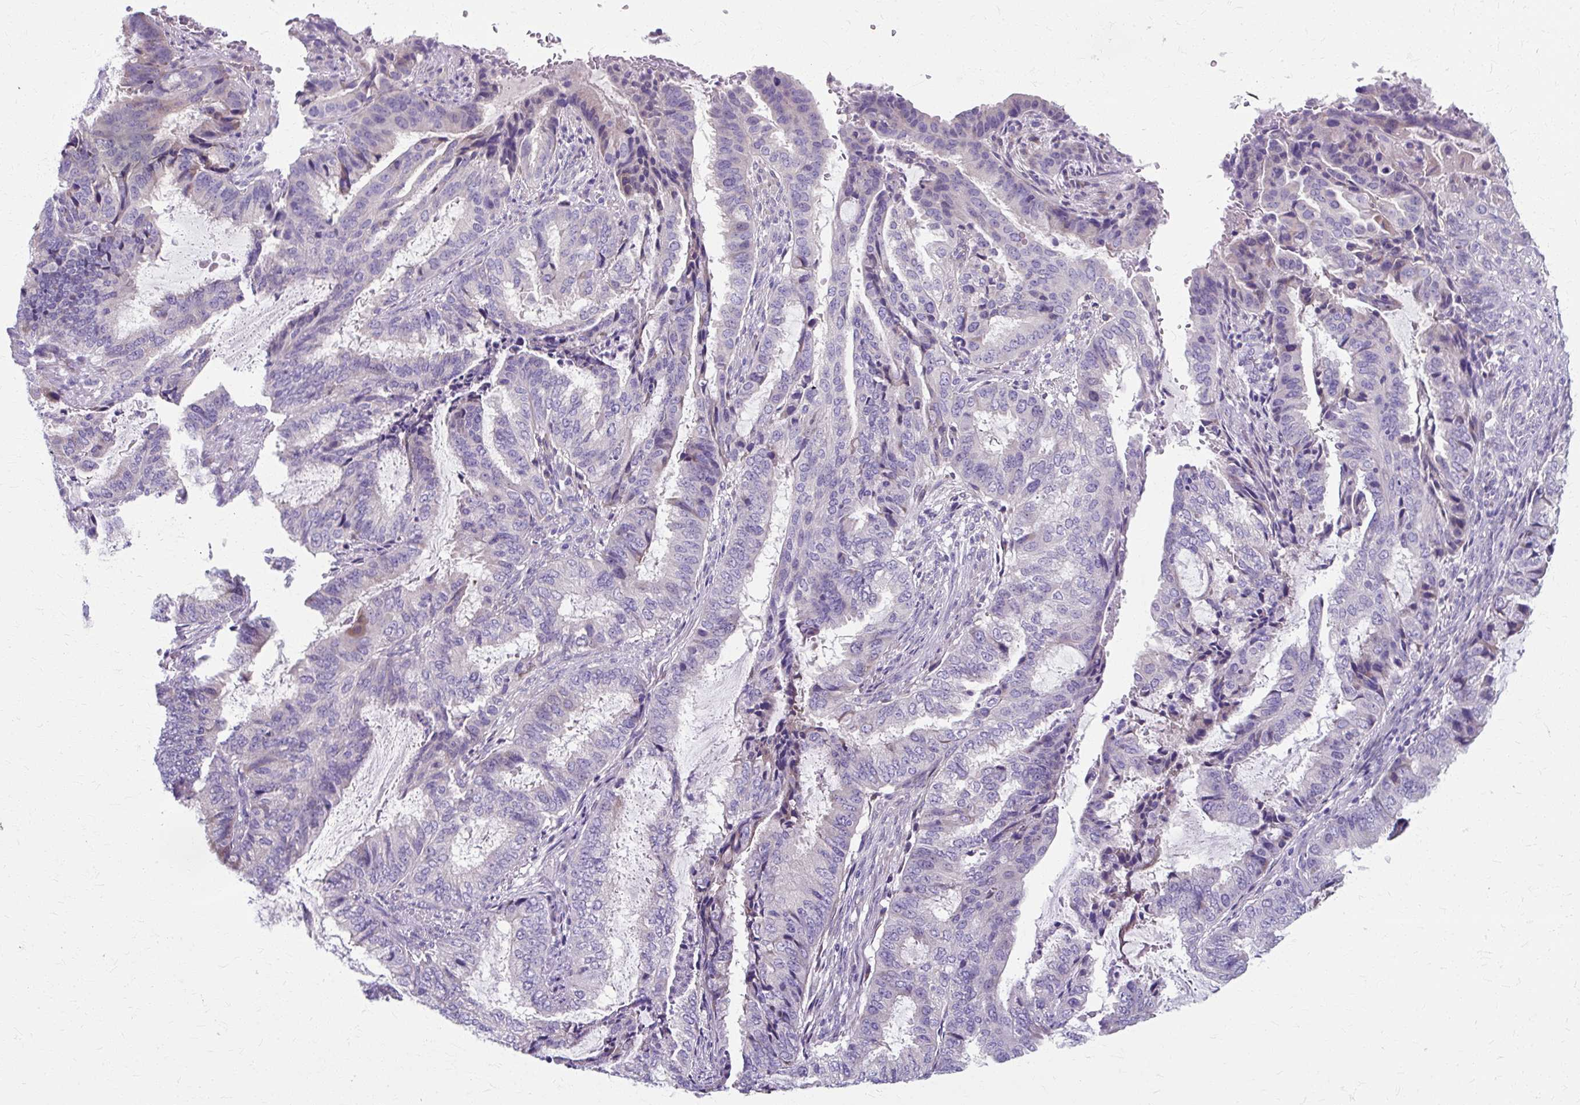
{"staining": {"intensity": "negative", "quantity": "none", "location": "none"}, "tissue": "endometrial cancer", "cell_type": "Tumor cells", "image_type": "cancer", "snomed": [{"axis": "morphology", "description": "Adenocarcinoma, NOS"}, {"axis": "topography", "description": "Endometrium"}], "caption": "High power microscopy photomicrograph of an immunohistochemistry image of endometrial cancer, revealing no significant positivity in tumor cells.", "gene": "ZNF555", "patient": {"sex": "female", "age": 51}}